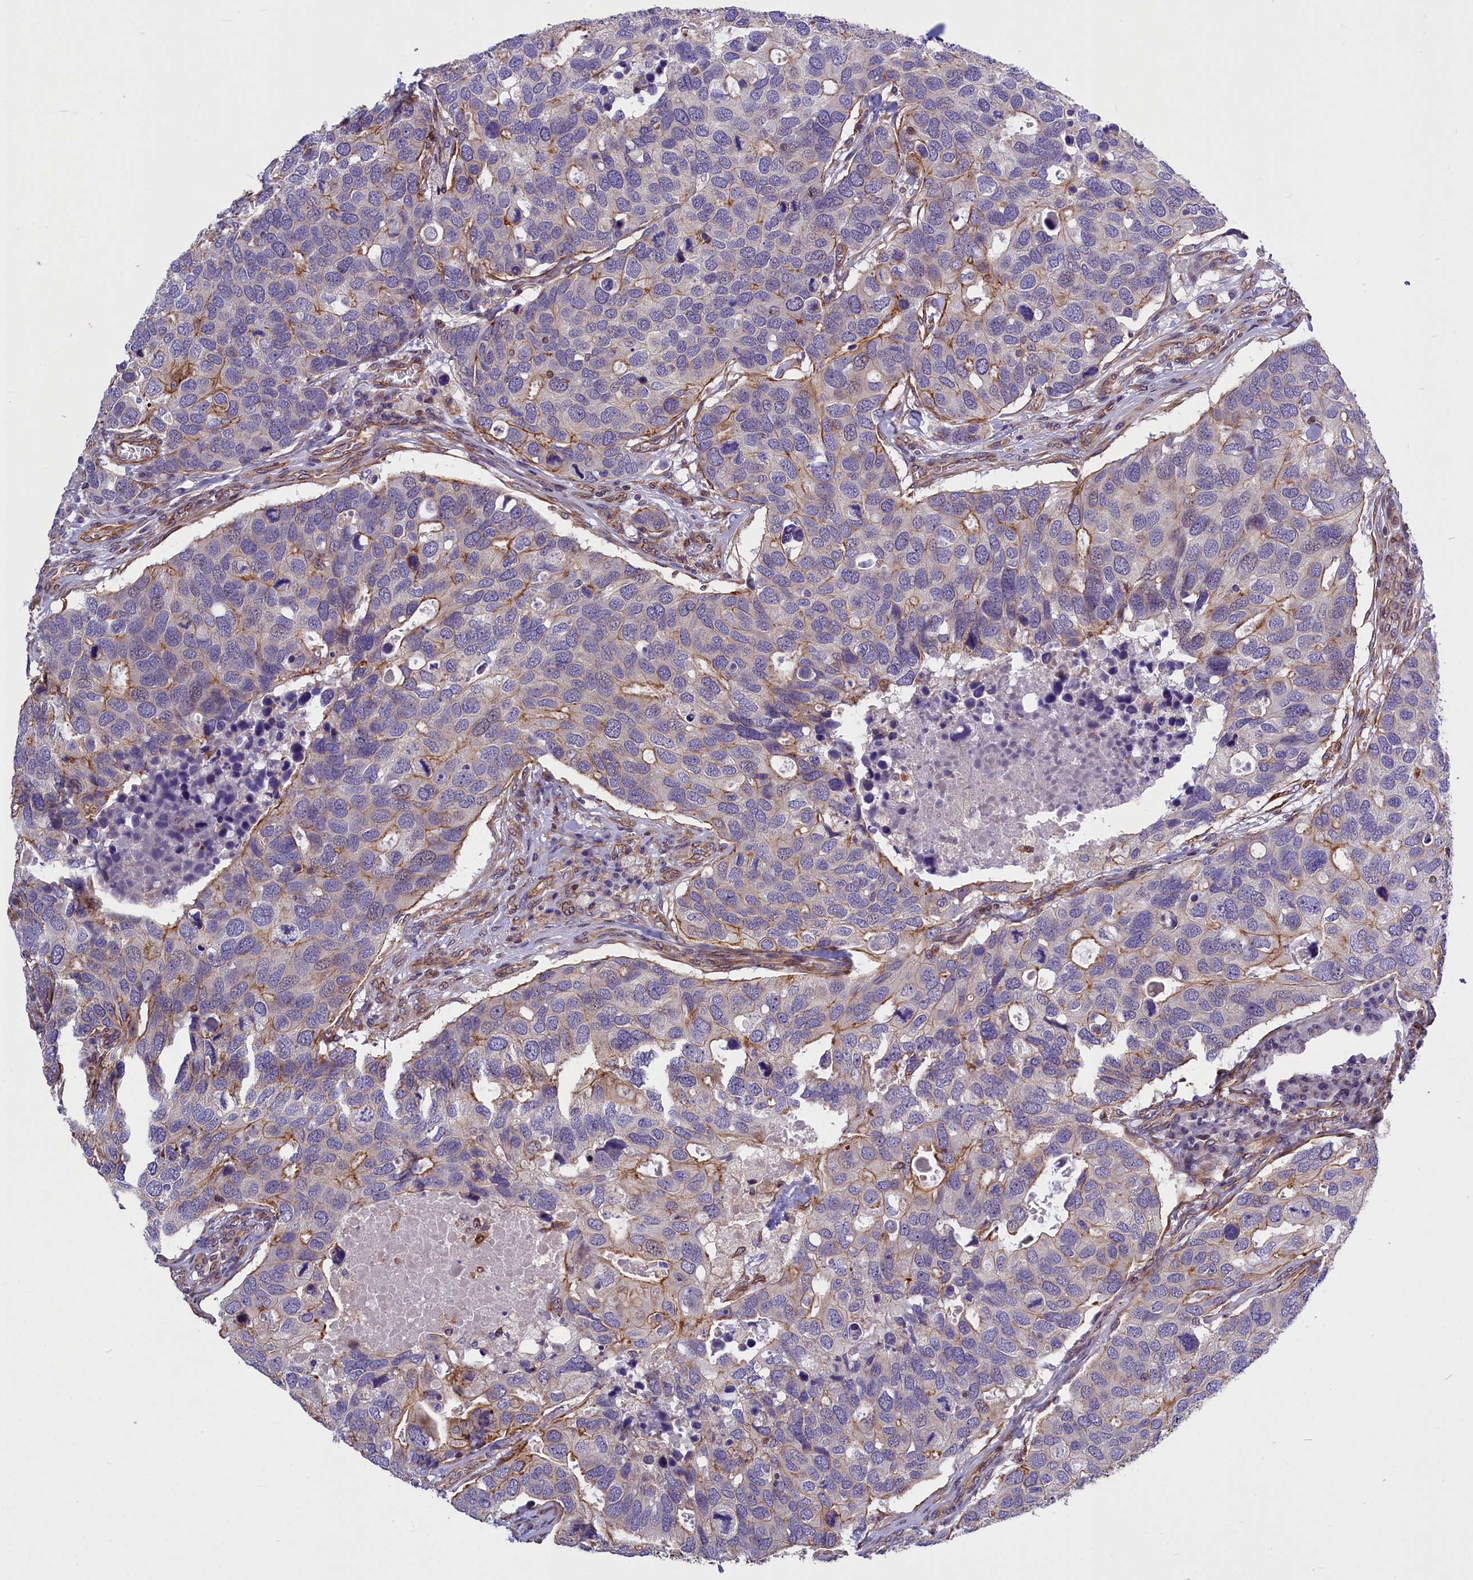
{"staining": {"intensity": "negative", "quantity": "none", "location": "none"}, "tissue": "breast cancer", "cell_type": "Tumor cells", "image_type": "cancer", "snomed": [{"axis": "morphology", "description": "Duct carcinoma"}, {"axis": "topography", "description": "Breast"}], "caption": "Immunohistochemical staining of breast cancer reveals no significant expression in tumor cells. The staining is performed using DAB brown chromogen with nuclei counter-stained in using hematoxylin.", "gene": "MED20", "patient": {"sex": "female", "age": 83}}